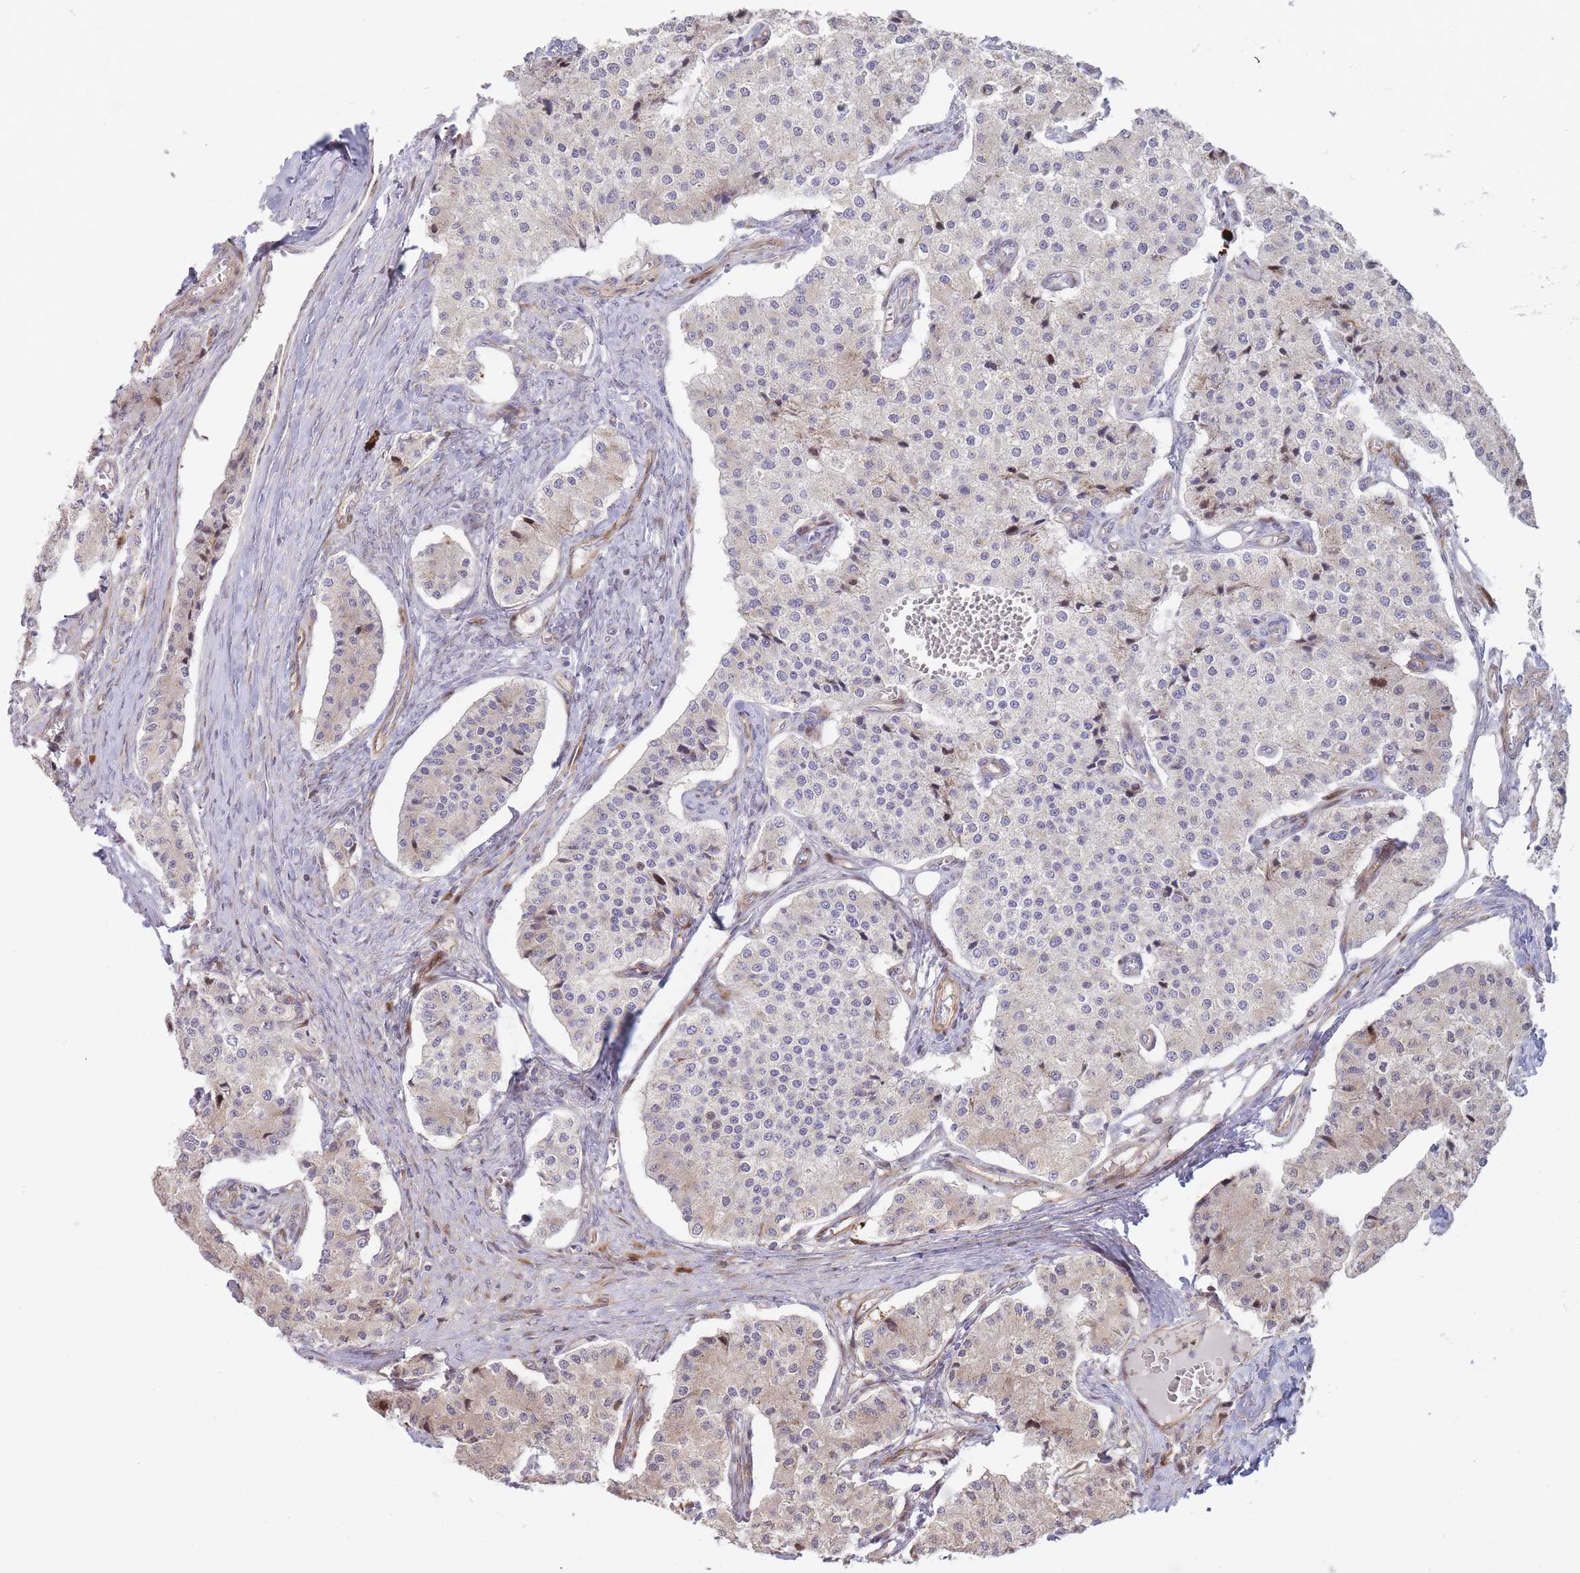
{"staining": {"intensity": "negative", "quantity": "none", "location": "none"}, "tissue": "carcinoid", "cell_type": "Tumor cells", "image_type": "cancer", "snomed": [{"axis": "morphology", "description": "Carcinoid, malignant, NOS"}, {"axis": "topography", "description": "Colon"}], "caption": "Immunohistochemical staining of human malignant carcinoid shows no significant expression in tumor cells.", "gene": "ATP5MC2", "patient": {"sex": "female", "age": 52}}